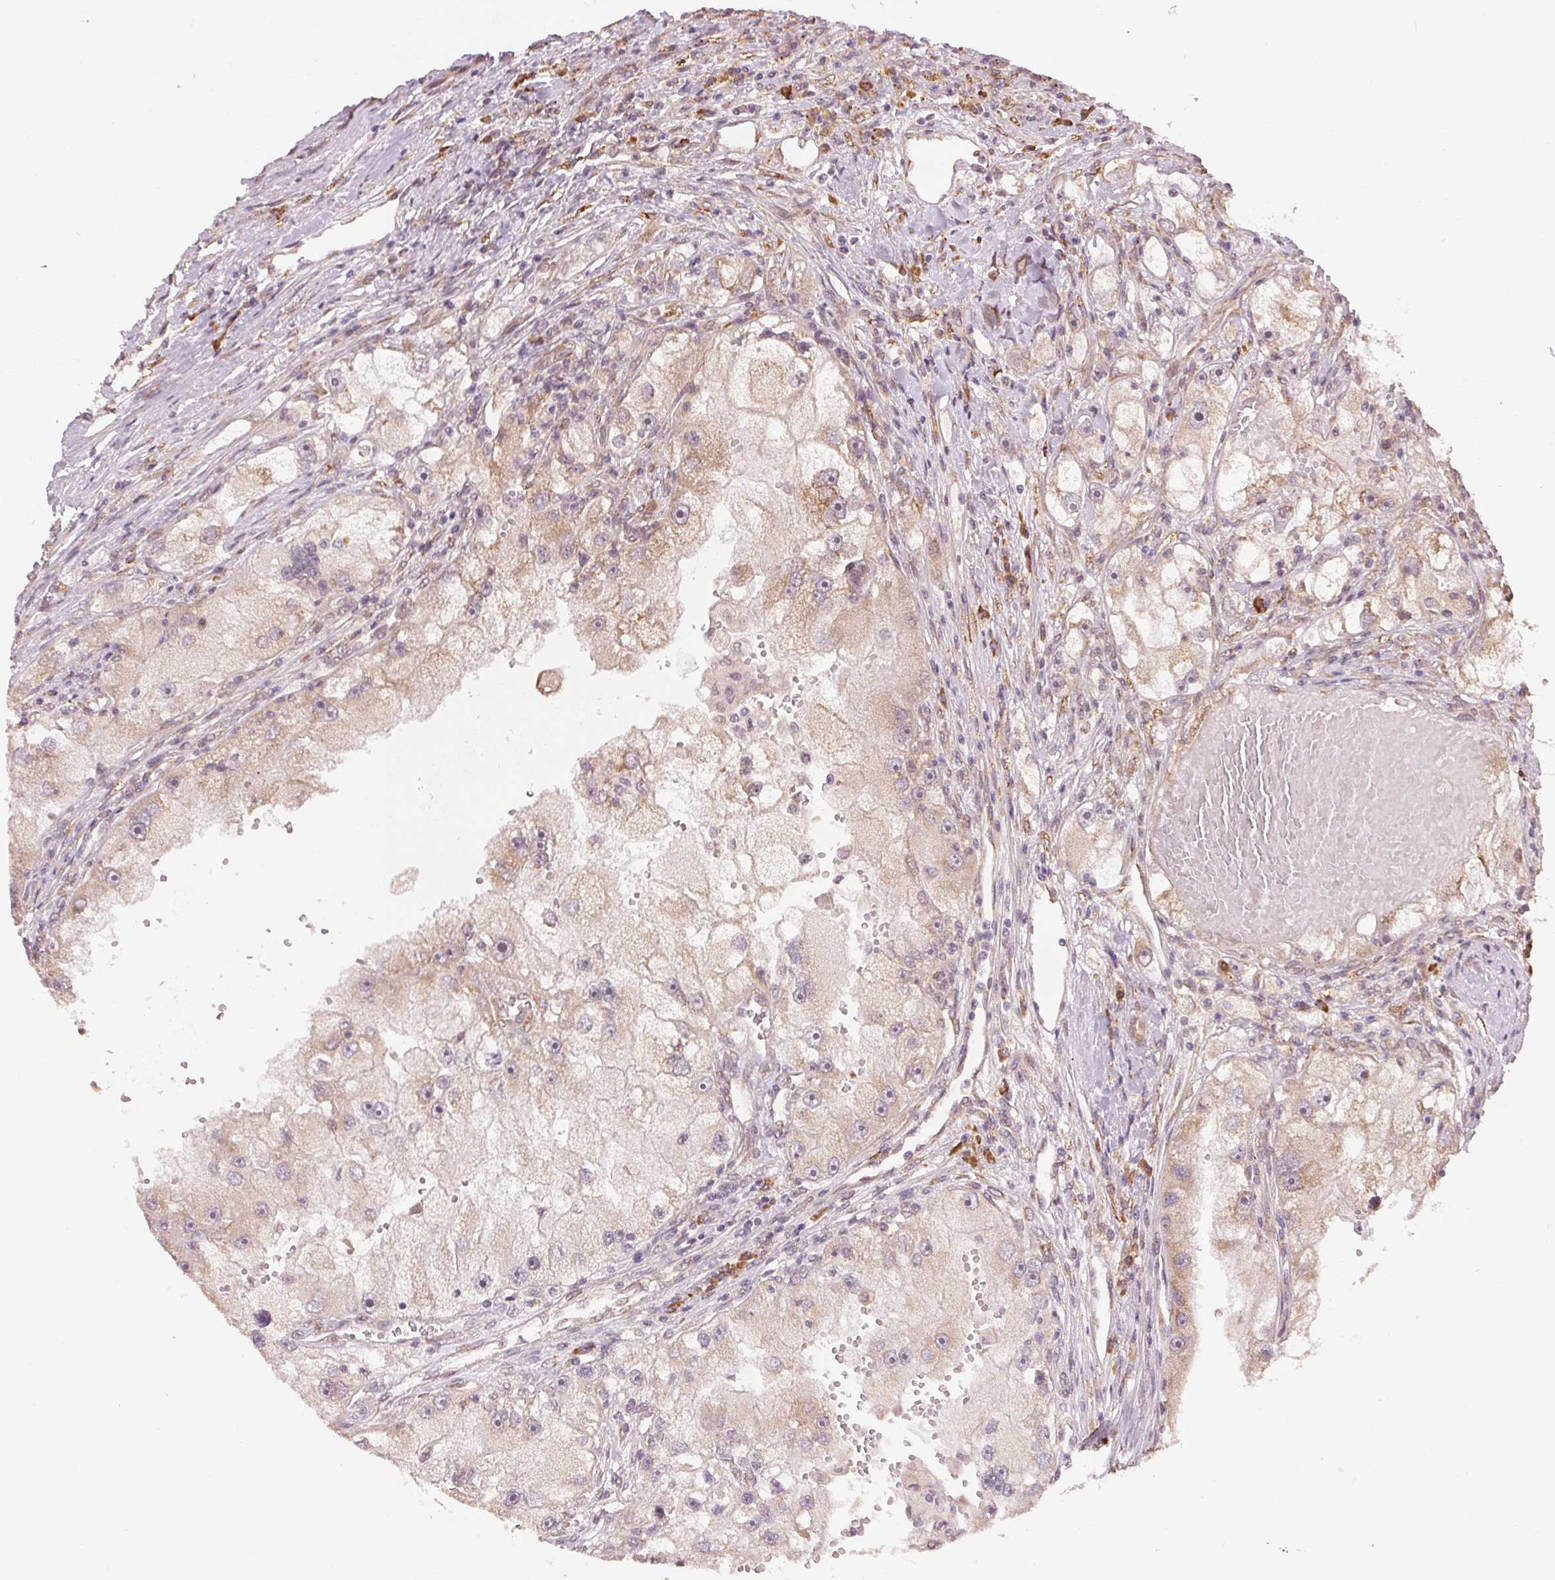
{"staining": {"intensity": "weak", "quantity": ">75%", "location": "cytoplasmic/membranous"}, "tissue": "renal cancer", "cell_type": "Tumor cells", "image_type": "cancer", "snomed": [{"axis": "morphology", "description": "Adenocarcinoma, NOS"}, {"axis": "topography", "description": "Kidney"}], "caption": "A histopathology image of renal cancer stained for a protein displays weak cytoplasmic/membranous brown staining in tumor cells. (DAB IHC with brightfield microscopy, high magnification).", "gene": "SLC20A1", "patient": {"sex": "male", "age": 63}}